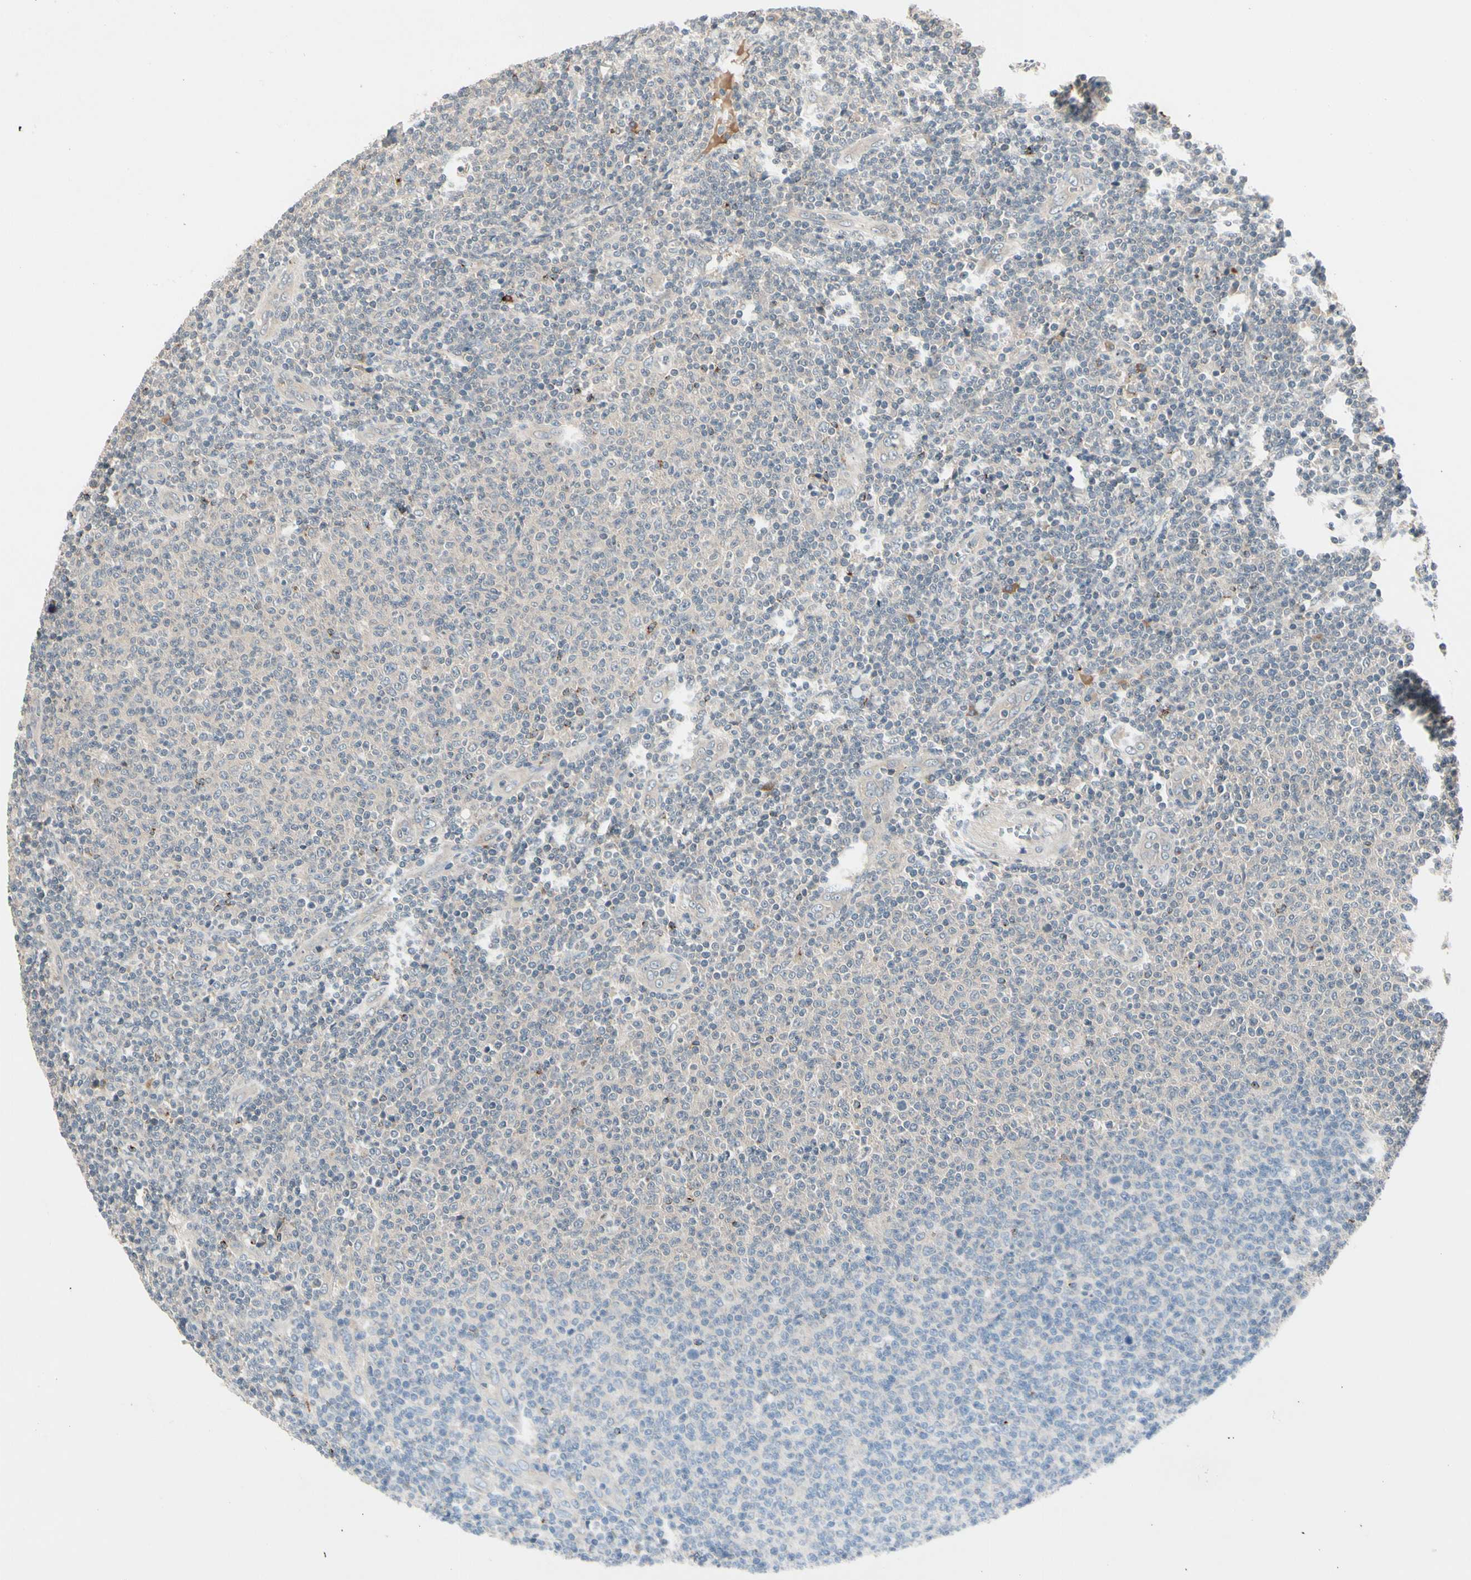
{"staining": {"intensity": "negative", "quantity": "none", "location": "none"}, "tissue": "lymphoma", "cell_type": "Tumor cells", "image_type": "cancer", "snomed": [{"axis": "morphology", "description": "Malignant lymphoma, non-Hodgkin's type, Low grade"}, {"axis": "topography", "description": "Lymph node"}], "caption": "Human lymphoma stained for a protein using immunohistochemistry displays no expression in tumor cells.", "gene": "CCL4", "patient": {"sex": "male", "age": 66}}